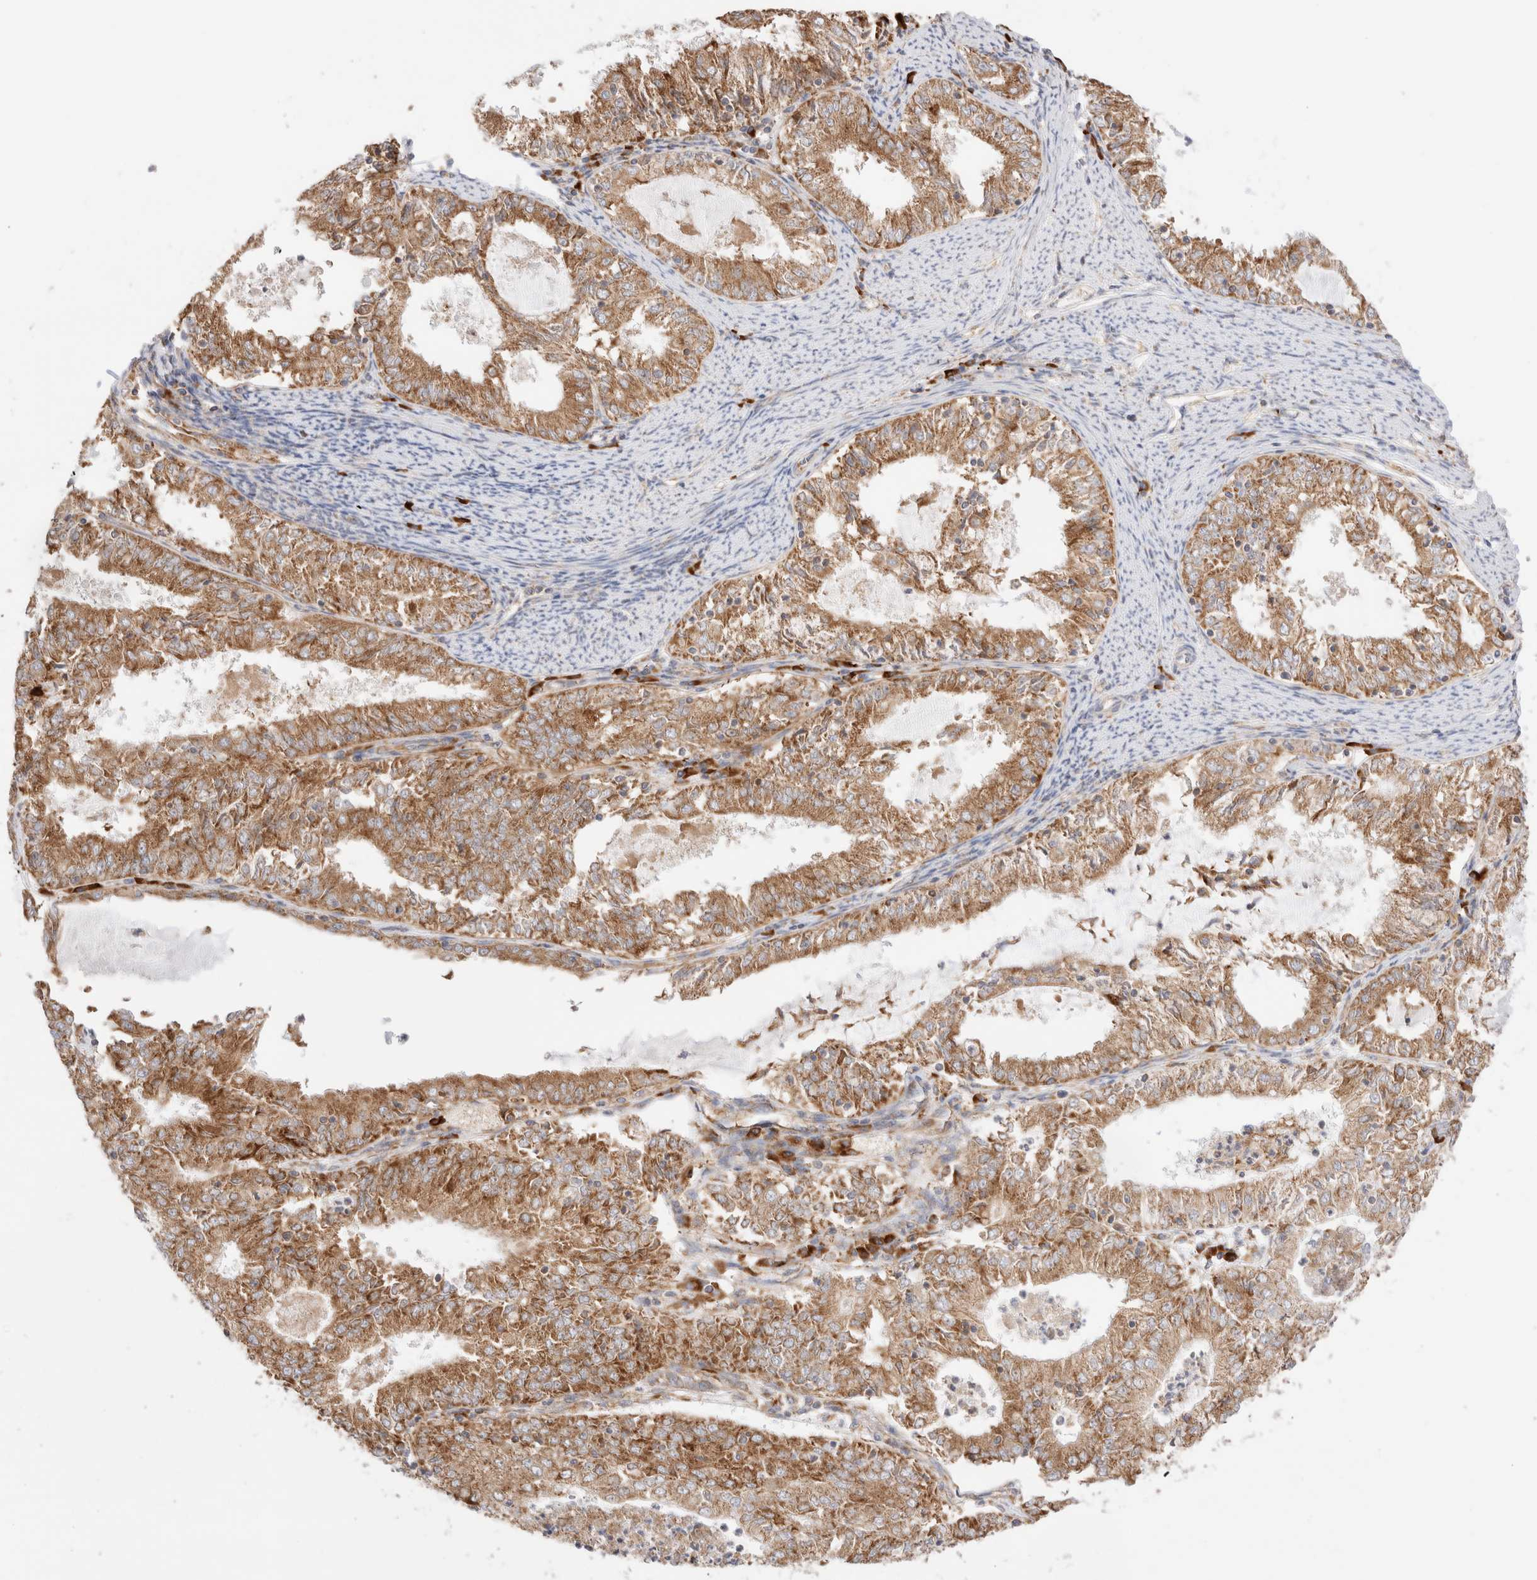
{"staining": {"intensity": "moderate", "quantity": ">75%", "location": "cytoplasmic/membranous"}, "tissue": "endometrial cancer", "cell_type": "Tumor cells", "image_type": "cancer", "snomed": [{"axis": "morphology", "description": "Adenocarcinoma, NOS"}, {"axis": "topography", "description": "Endometrium"}], "caption": "Endometrial cancer (adenocarcinoma) stained for a protein shows moderate cytoplasmic/membranous positivity in tumor cells. The staining was performed using DAB (3,3'-diaminobenzidine), with brown indicating positive protein expression. Nuclei are stained blue with hematoxylin.", "gene": "UTS2B", "patient": {"sex": "female", "age": 57}}